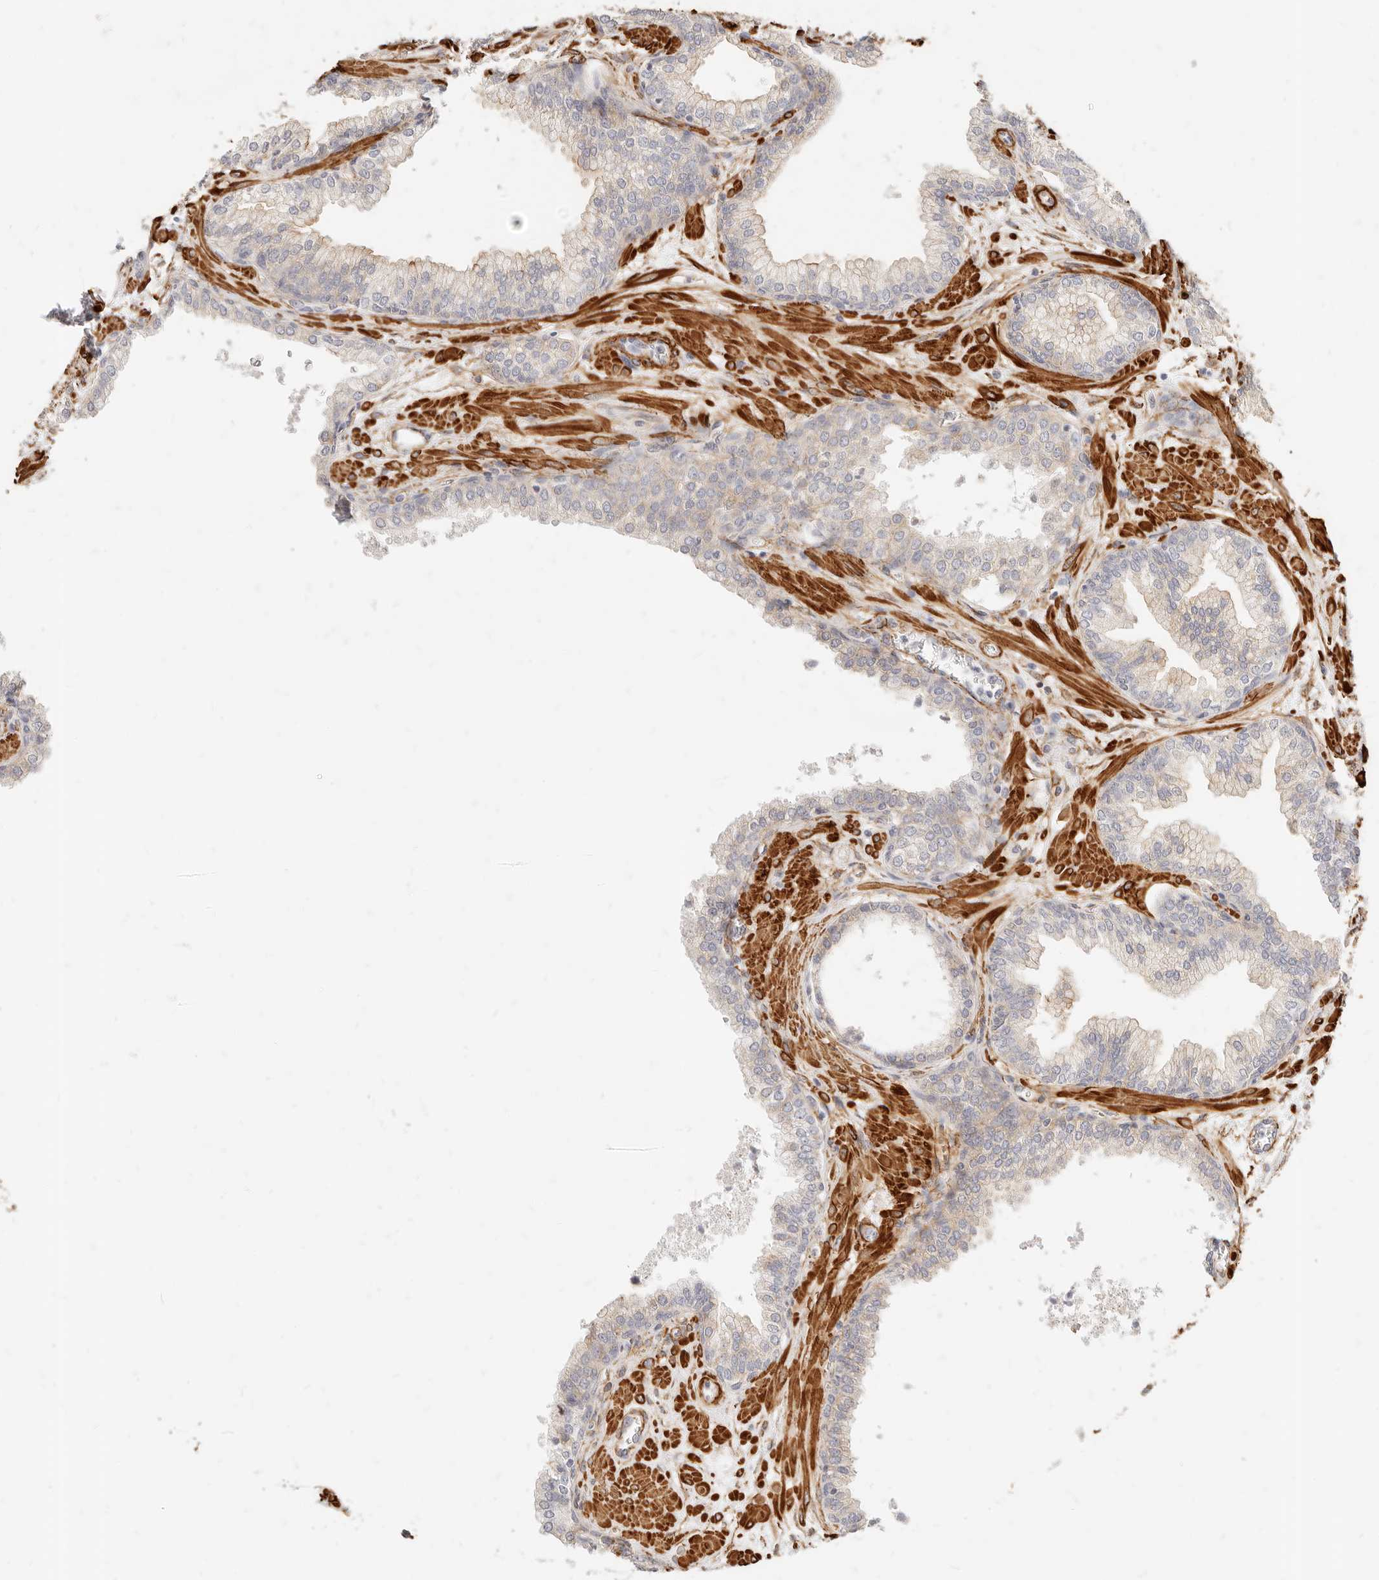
{"staining": {"intensity": "weak", "quantity": "<25%", "location": "cytoplasmic/membranous"}, "tissue": "prostate", "cell_type": "Glandular cells", "image_type": "normal", "snomed": [{"axis": "morphology", "description": "Normal tissue, NOS"}, {"axis": "morphology", "description": "Urothelial carcinoma, Low grade"}, {"axis": "topography", "description": "Urinary bladder"}, {"axis": "topography", "description": "Prostate"}], "caption": "DAB (3,3'-diaminobenzidine) immunohistochemical staining of benign prostate demonstrates no significant expression in glandular cells.", "gene": "TMTC2", "patient": {"sex": "male", "age": 60}}